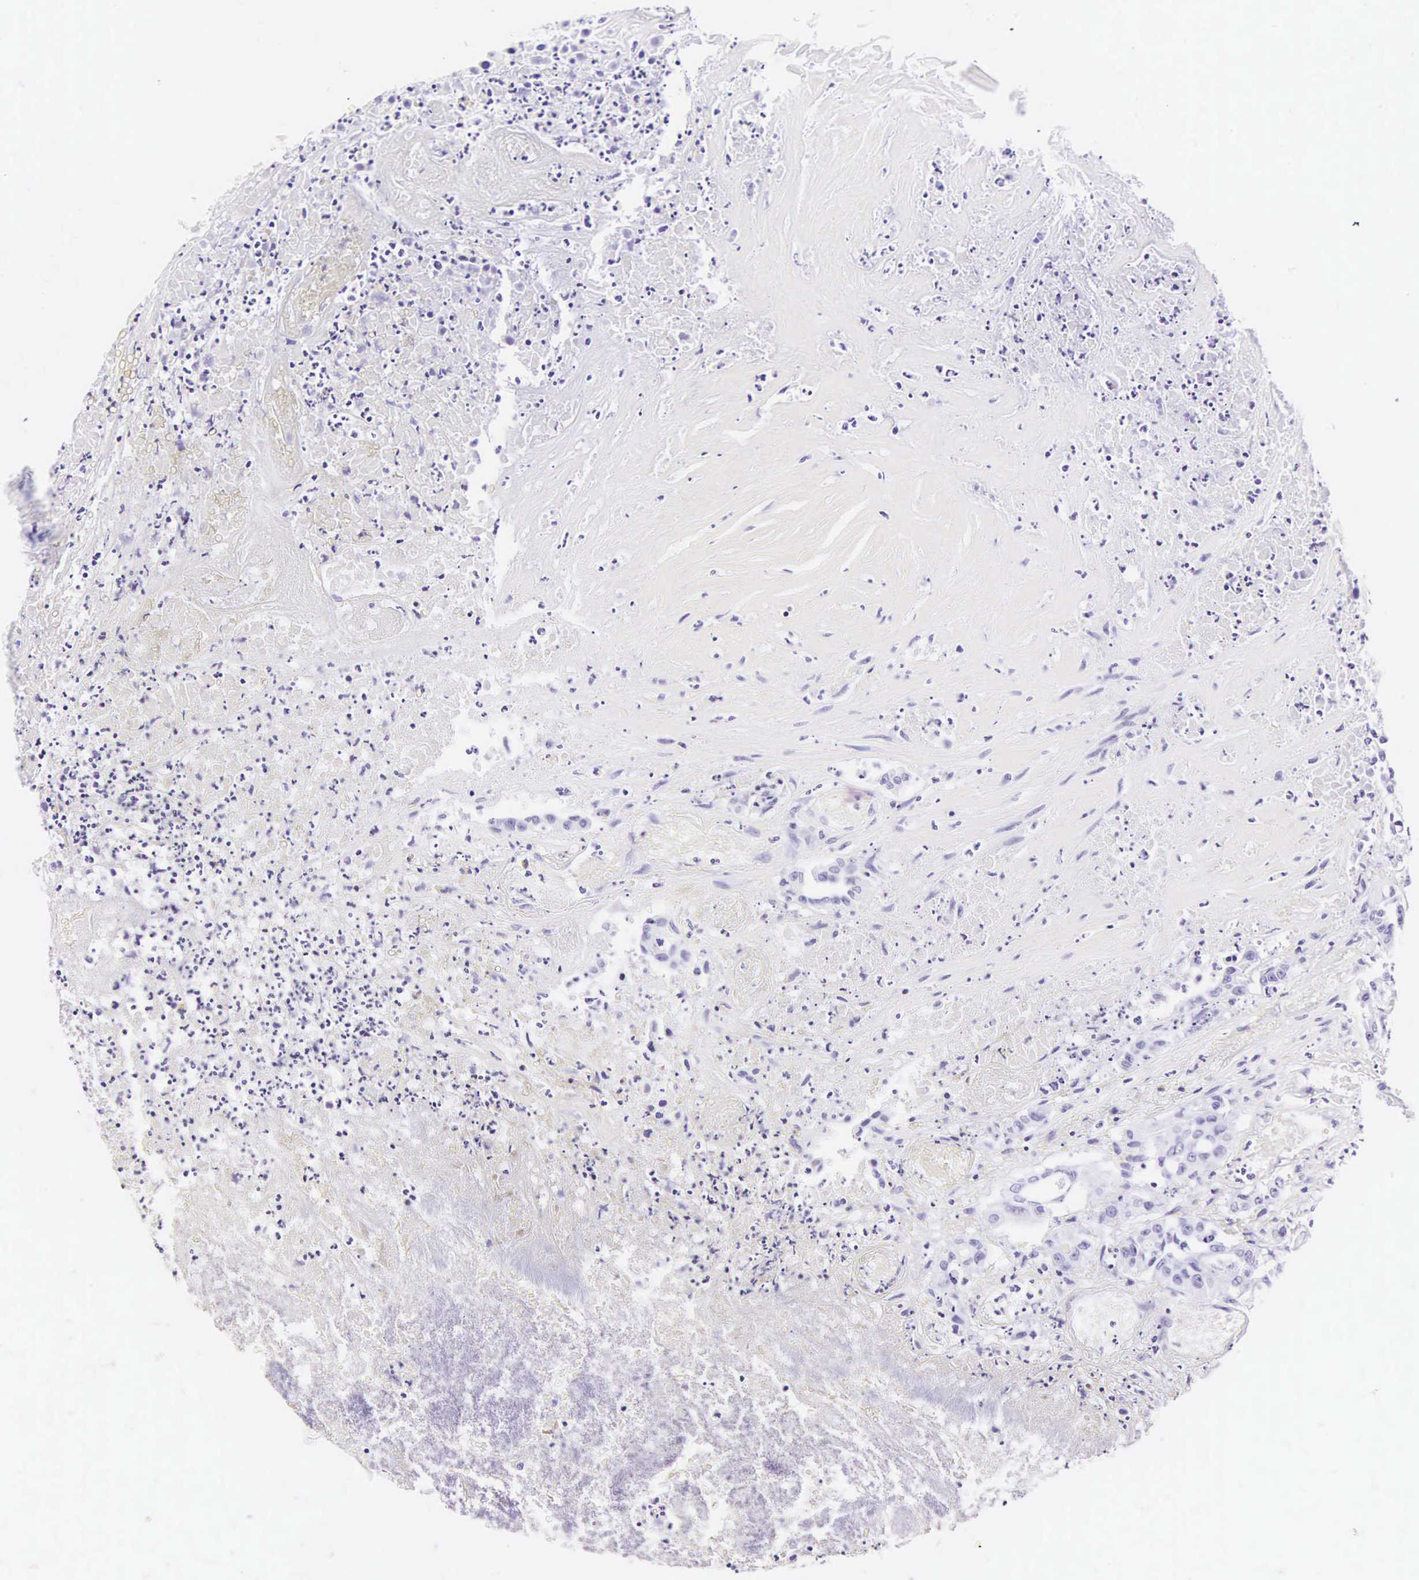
{"staining": {"intensity": "negative", "quantity": "none", "location": "none"}, "tissue": "colorectal cancer", "cell_type": "Tumor cells", "image_type": "cancer", "snomed": [{"axis": "morphology", "description": "Adenocarcinoma, NOS"}, {"axis": "topography", "description": "Colon"}], "caption": "Tumor cells show no significant positivity in colorectal cancer (adenocarcinoma).", "gene": "CD1A", "patient": {"sex": "female", "age": 70}}